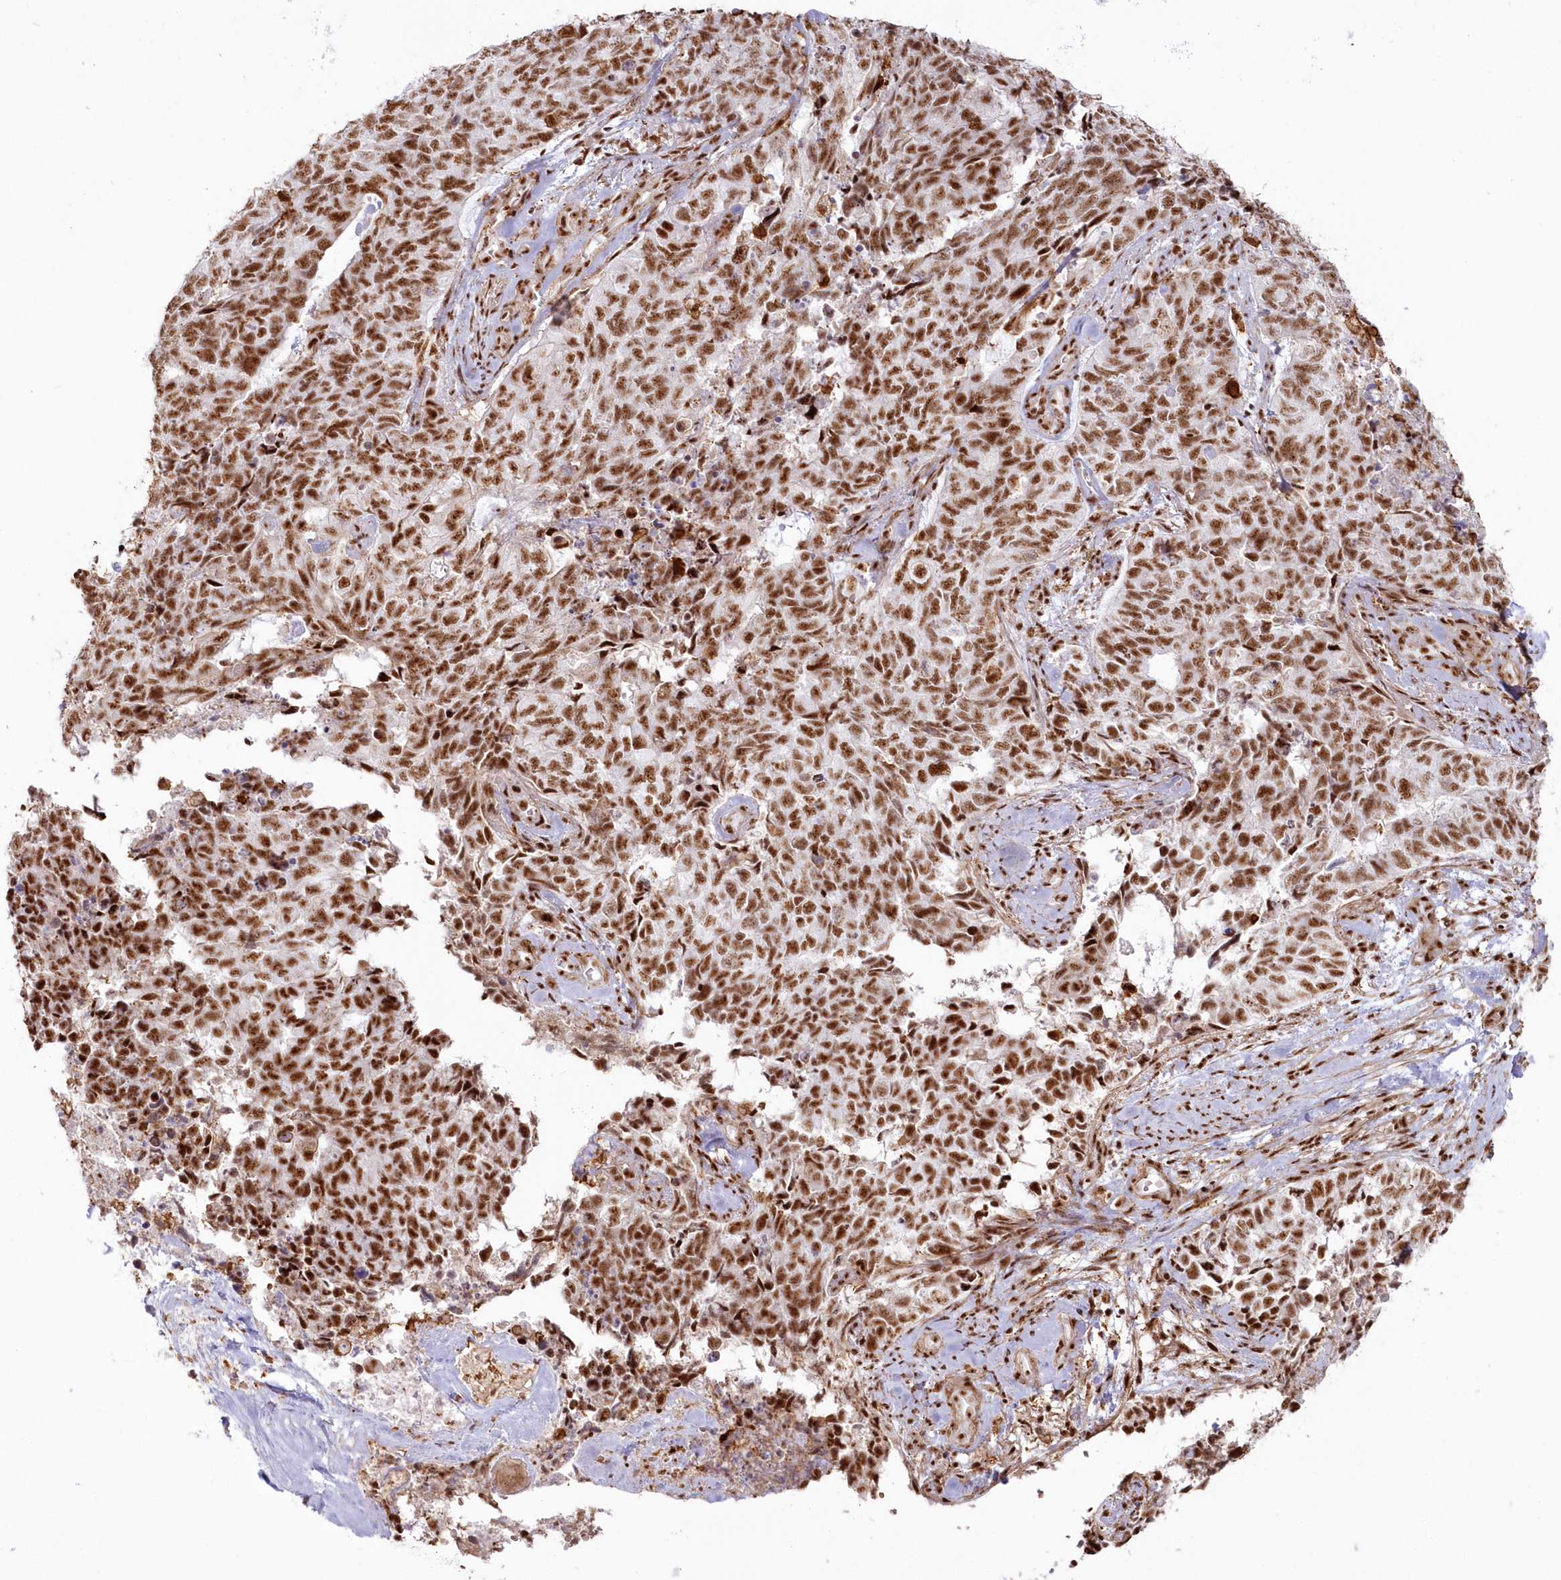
{"staining": {"intensity": "strong", "quantity": ">75%", "location": "nuclear"}, "tissue": "cervical cancer", "cell_type": "Tumor cells", "image_type": "cancer", "snomed": [{"axis": "morphology", "description": "Squamous cell carcinoma, NOS"}, {"axis": "topography", "description": "Cervix"}], "caption": "This is a histology image of IHC staining of cervical cancer (squamous cell carcinoma), which shows strong expression in the nuclear of tumor cells.", "gene": "DDX46", "patient": {"sex": "female", "age": 63}}